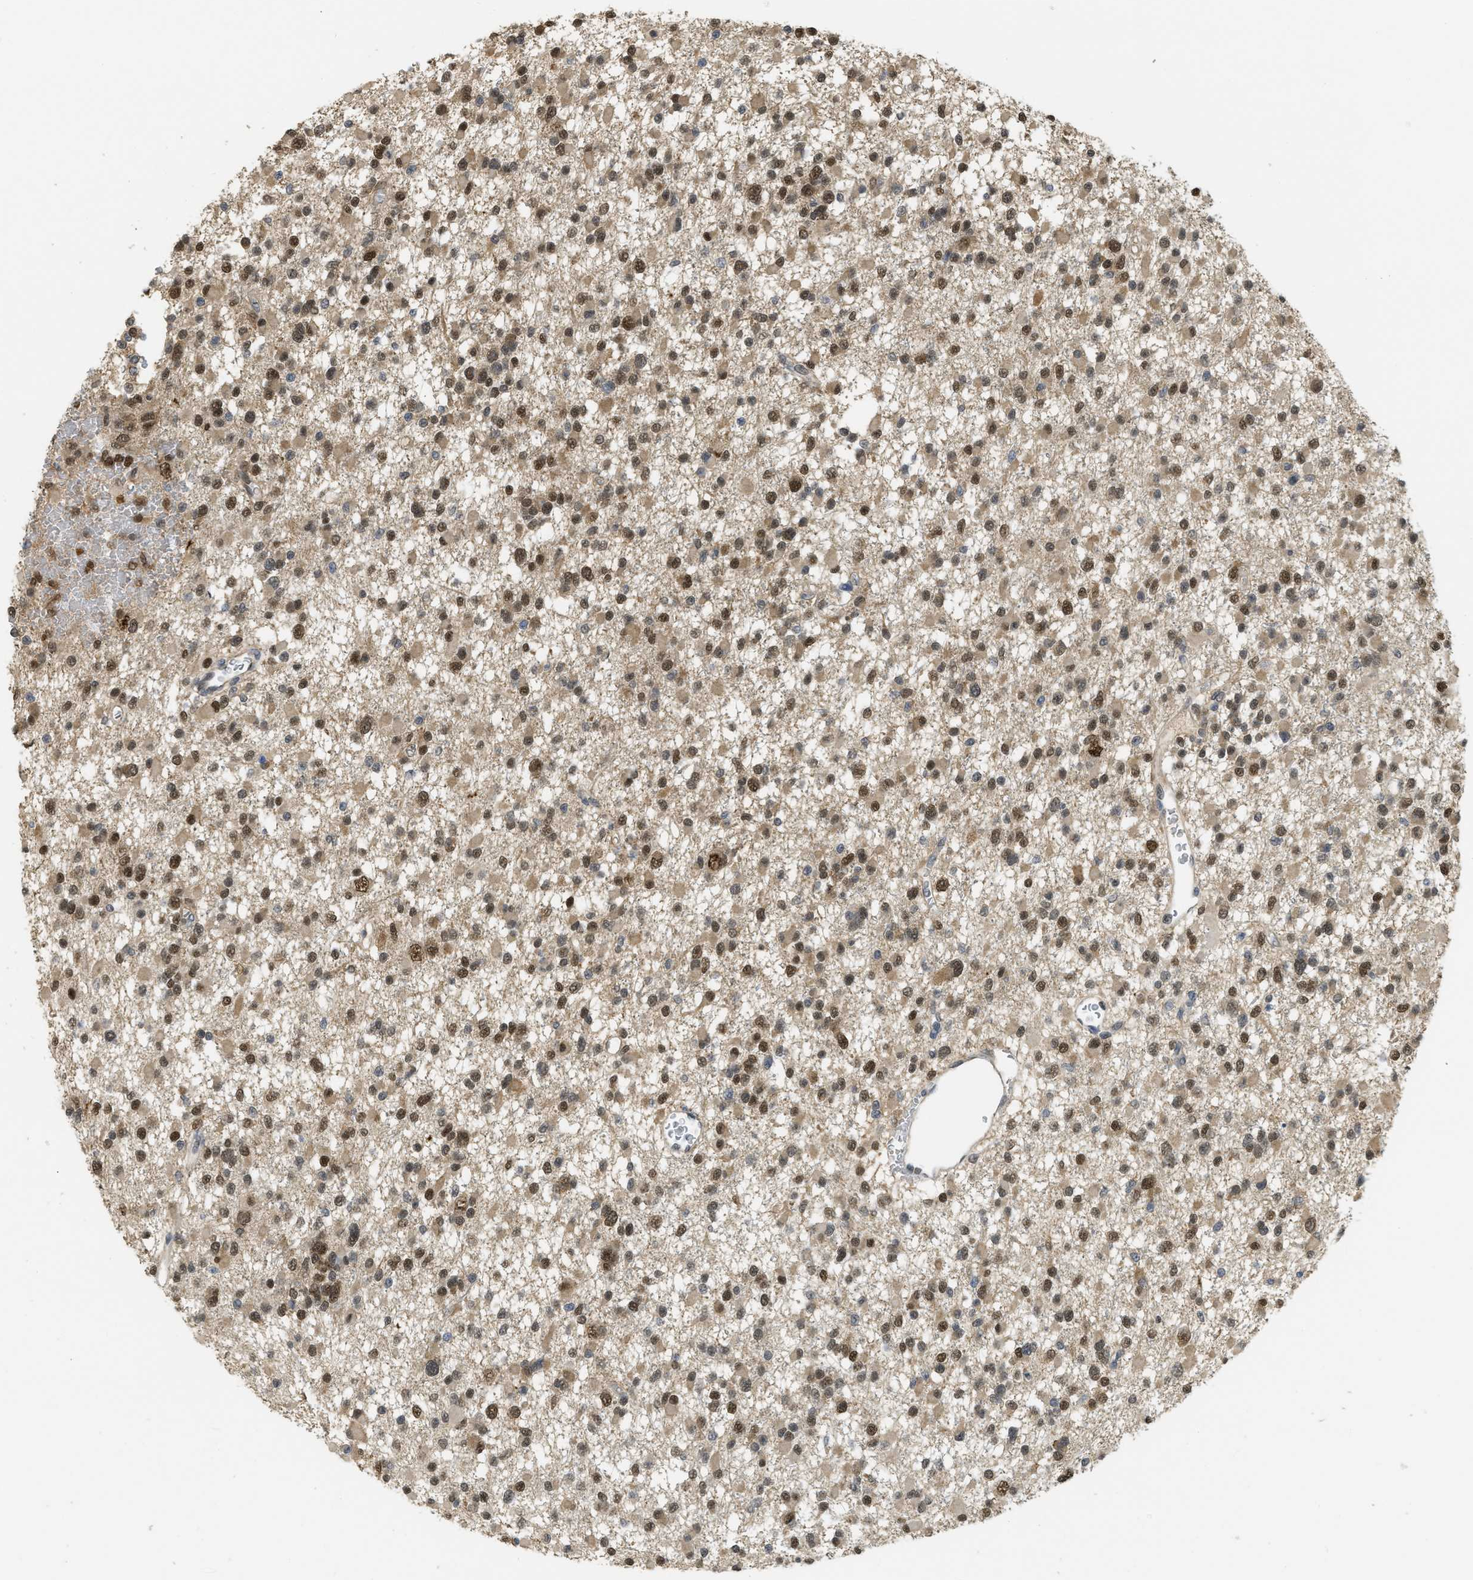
{"staining": {"intensity": "strong", "quantity": ">75%", "location": "cytoplasmic/membranous,nuclear"}, "tissue": "glioma", "cell_type": "Tumor cells", "image_type": "cancer", "snomed": [{"axis": "morphology", "description": "Glioma, malignant, Low grade"}, {"axis": "topography", "description": "Brain"}], "caption": "Human glioma stained for a protein (brown) reveals strong cytoplasmic/membranous and nuclear positive staining in about >75% of tumor cells.", "gene": "PSMC5", "patient": {"sex": "female", "age": 22}}